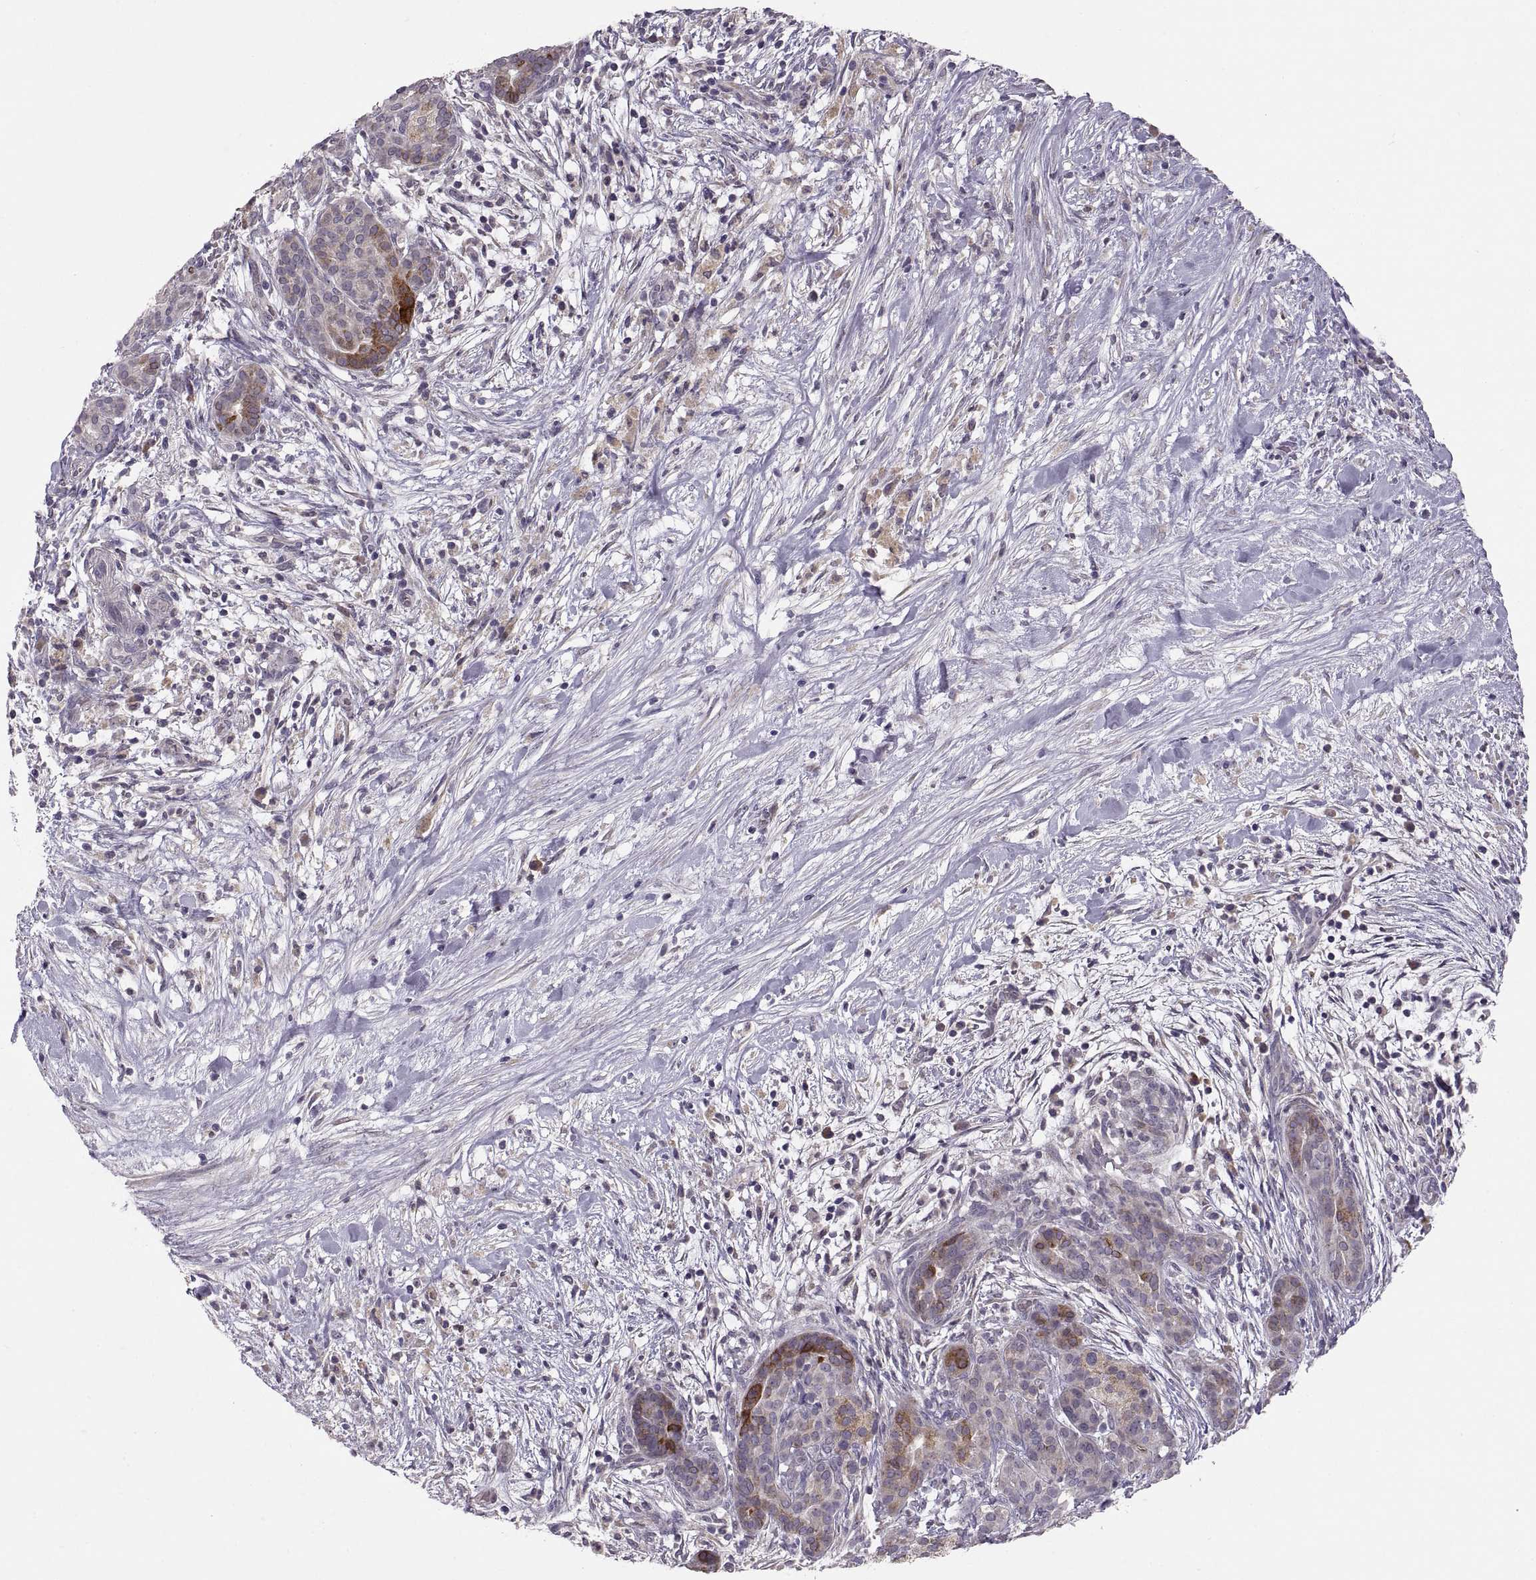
{"staining": {"intensity": "strong", "quantity": "<25%", "location": "cytoplasmic/membranous"}, "tissue": "pancreatic cancer", "cell_type": "Tumor cells", "image_type": "cancer", "snomed": [{"axis": "morphology", "description": "Adenocarcinoma, NOS"}, {"axis": "topography", "description": "Pancreas"}], "caption": "Pancreatic cancer (adenocarcinoma) was stained to show a protein in brown. There is medium levels of strong cytoplasmic/membranous positivity in about <25% of tumor cells.", "gene": "HMGCR", "patient": {"sex": "male", "age": 44}}